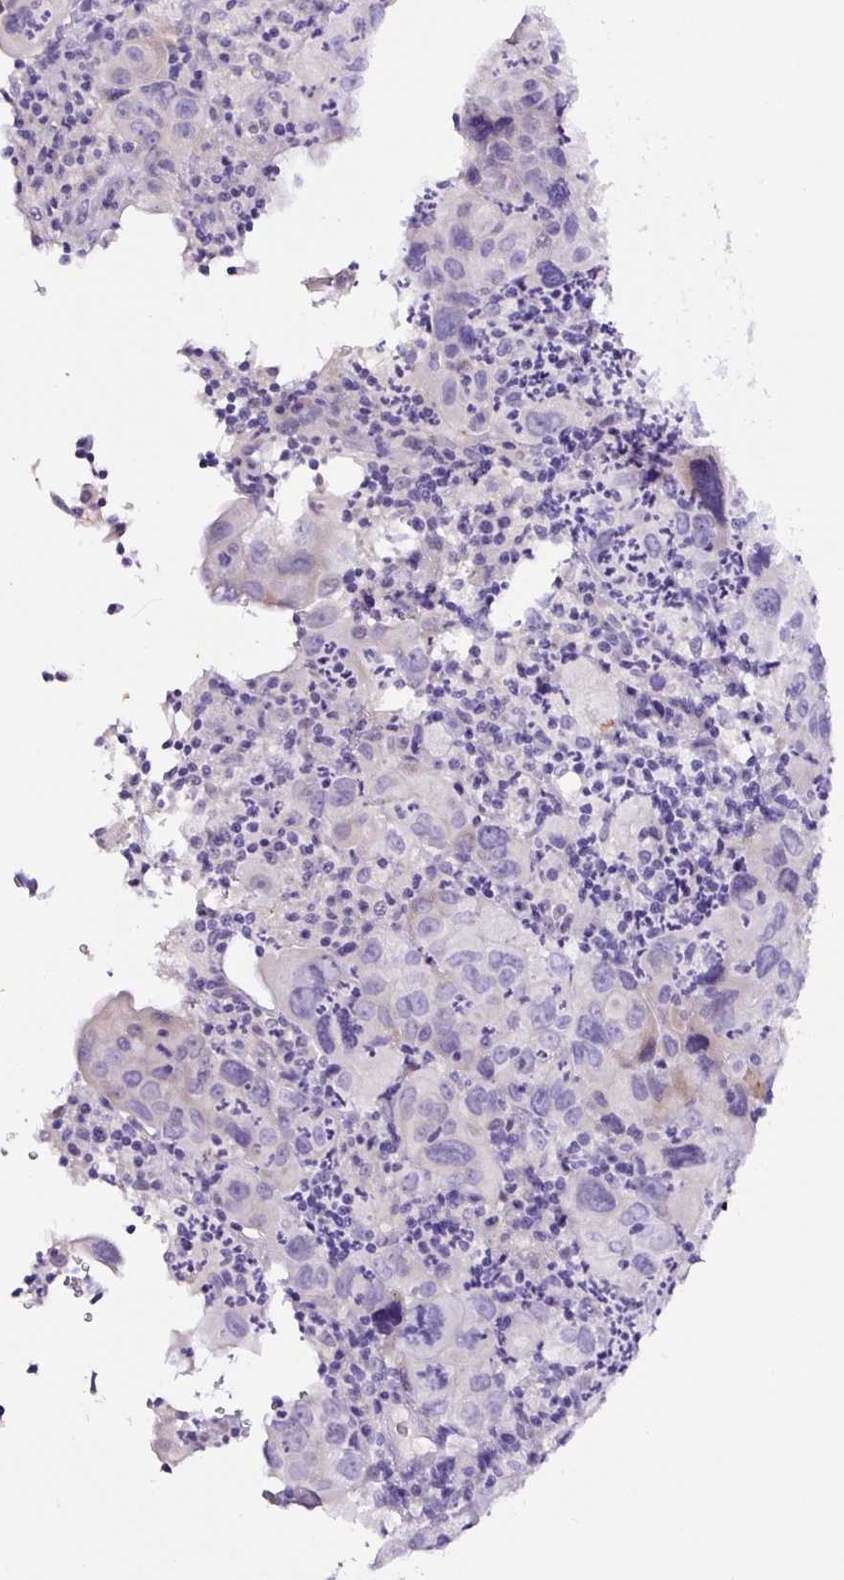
{"staining": {"intensity": "negative", "quantity": "none", "location": "none"}, "tissue": "cervical cancer", "cell_type": "Tumor cells", "image_type": "cancer", "snomed": [{"axis": "morphology", "description": "Squamous cell carcinoma, NOS"}, {"axis": "topography", "description": "Cervix"}], "caption": "Micrograph shows no protein expression in tumor cells of cervical cancer (squamous cell carcinoma) tissue. The staining is performed using DAB brown chromogen with nuclei counter-stained in using hematoxylin.", "gene": "SP8", "patient": {"sex": "female", "age": 44}}